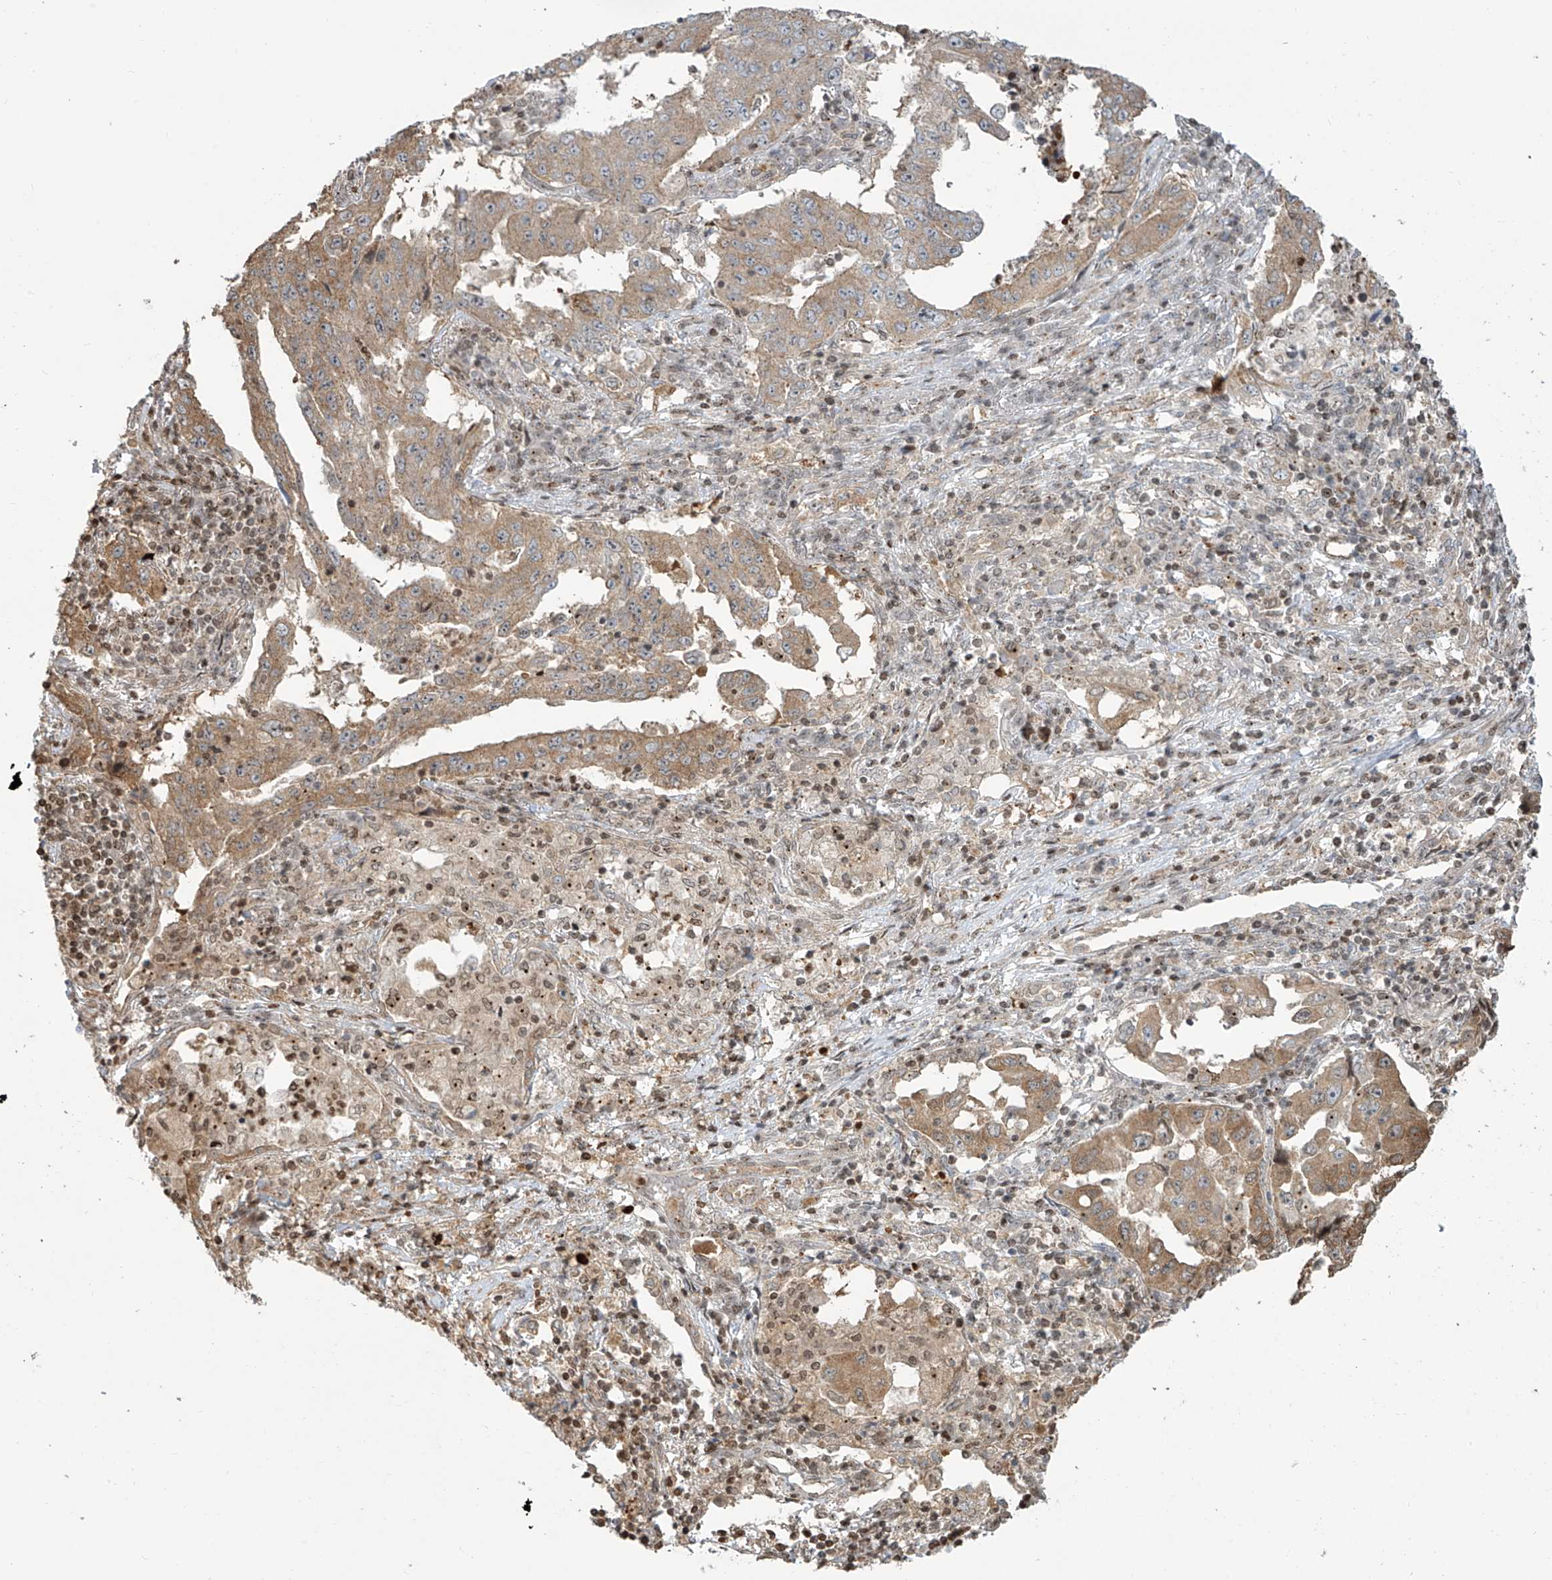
{"staining": {"intensity": "moderate", "quantity": ">75%", "location": "cytoplasmic/membranous"}, "tissue": "lung cancer", "cell_type": "Tumor cells", "image_type": "cancer", "snomed": [{"axis": "morphology", "description": "Adenocarcinoma, NOS"}, {"axis": "topography", "description": "Lung"}], "caption": "Lung cancer stained with DAB (3,3'-diaminobenzidine) immunohistochemistry (IHC) demonstrates medium levels of moderate cytoplasmic/membranous expression in approximately >75% of tumor cells.", "gene": "VMP1", "patient": {"sex": "female", "age": 51}}